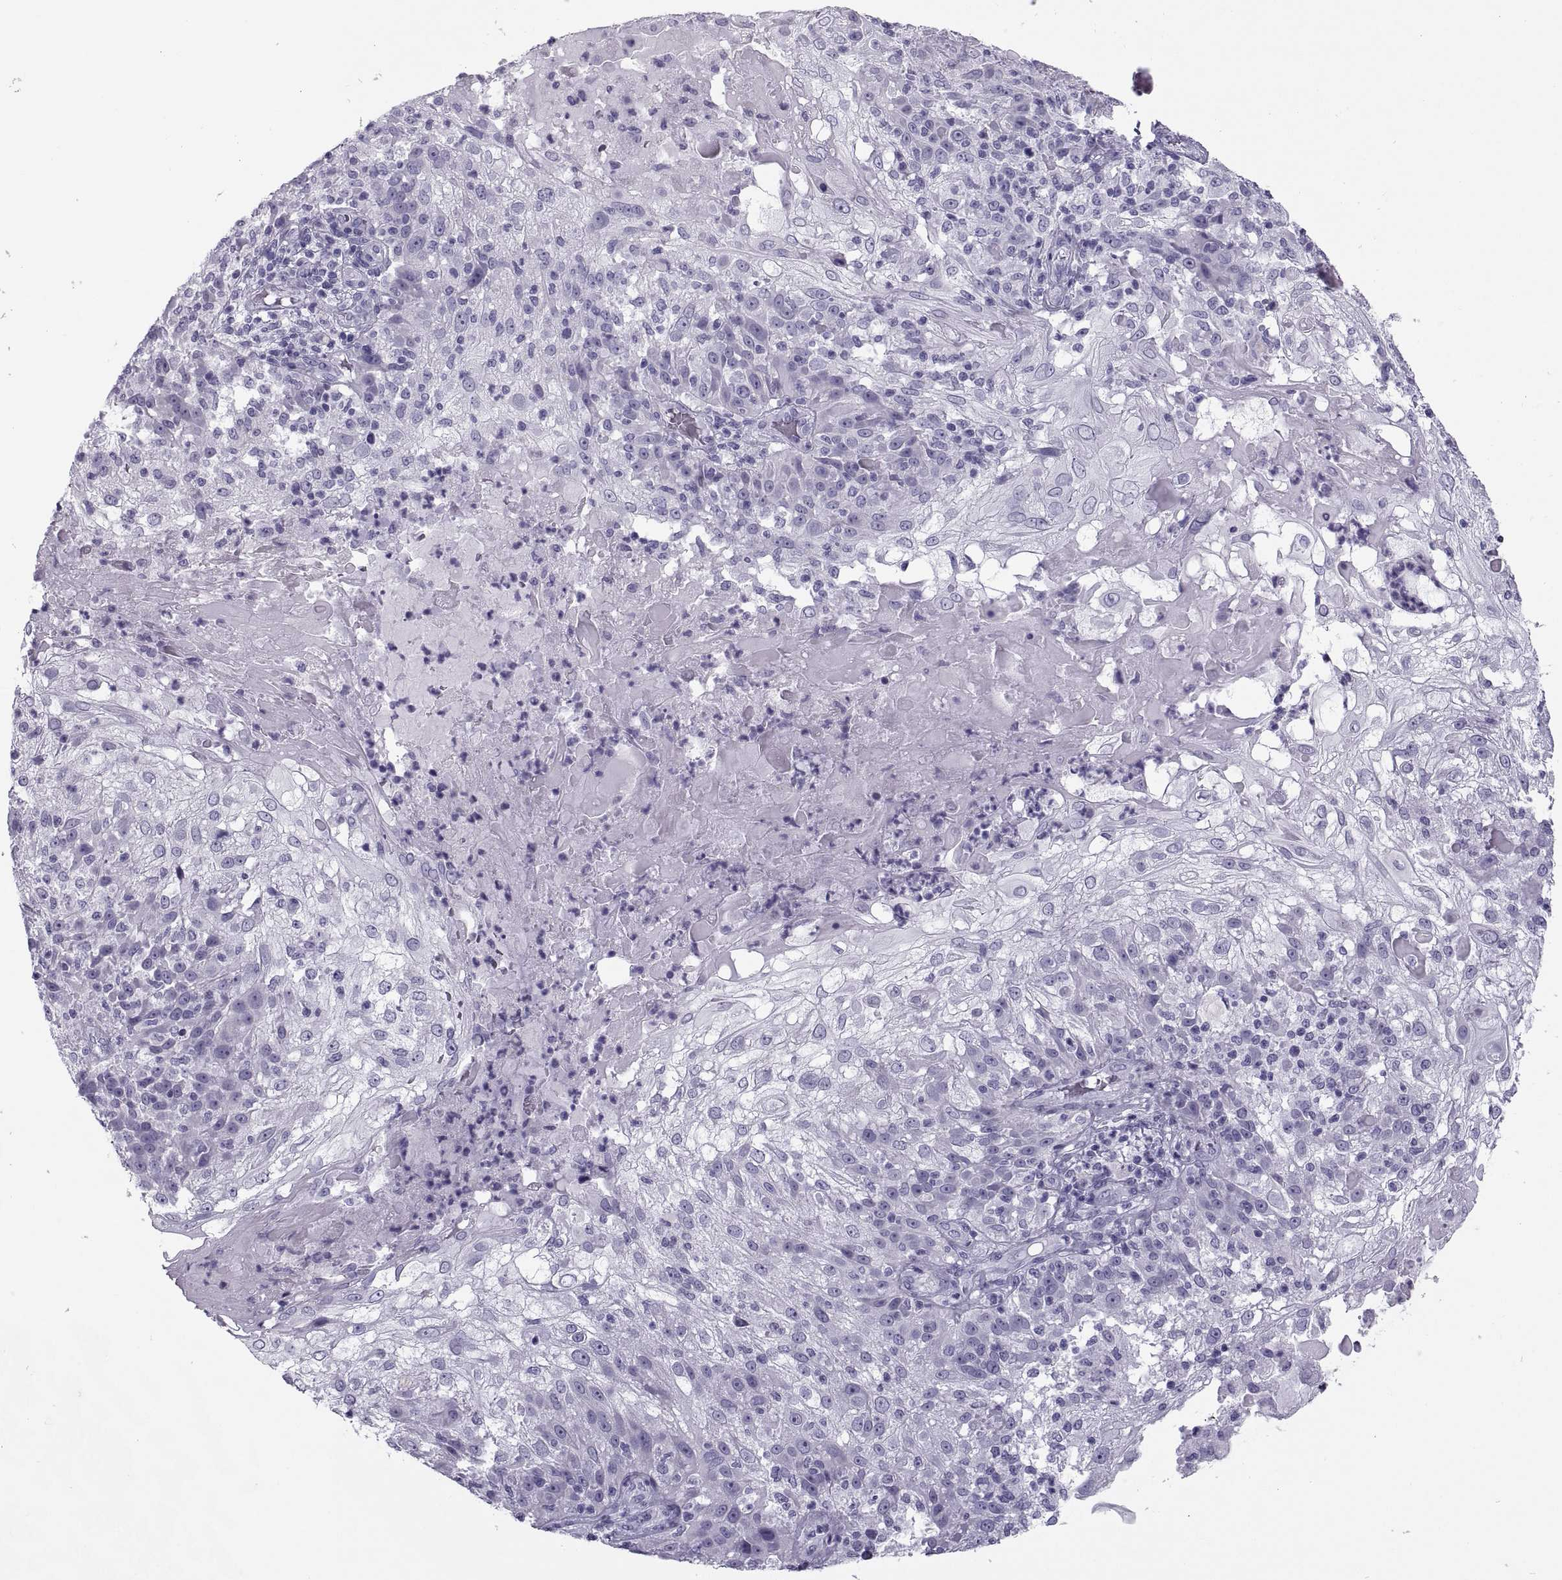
{"staining": {"intensity": "negative", "quantity": "none", "location": "none"}, "tissue": "skin cancer", "cell_type": "Tumor cells", "image_type": "cancer", "snomed": [{"axis": "morphology", "description": "Normal tissue, NOS"}, {"axis": "morphology", "description": "Squamous cell carcinoma, NOS"}, {"axis": "topography", "description": "Skin"}], "caption": "DAB (3,3'-diaminobenzidine) immunohistochemical staining of skin cancer shows no significant positivity in tumor cells.", "gene": "RLBP1", "patient": {"sex": "female", "age": 83}}